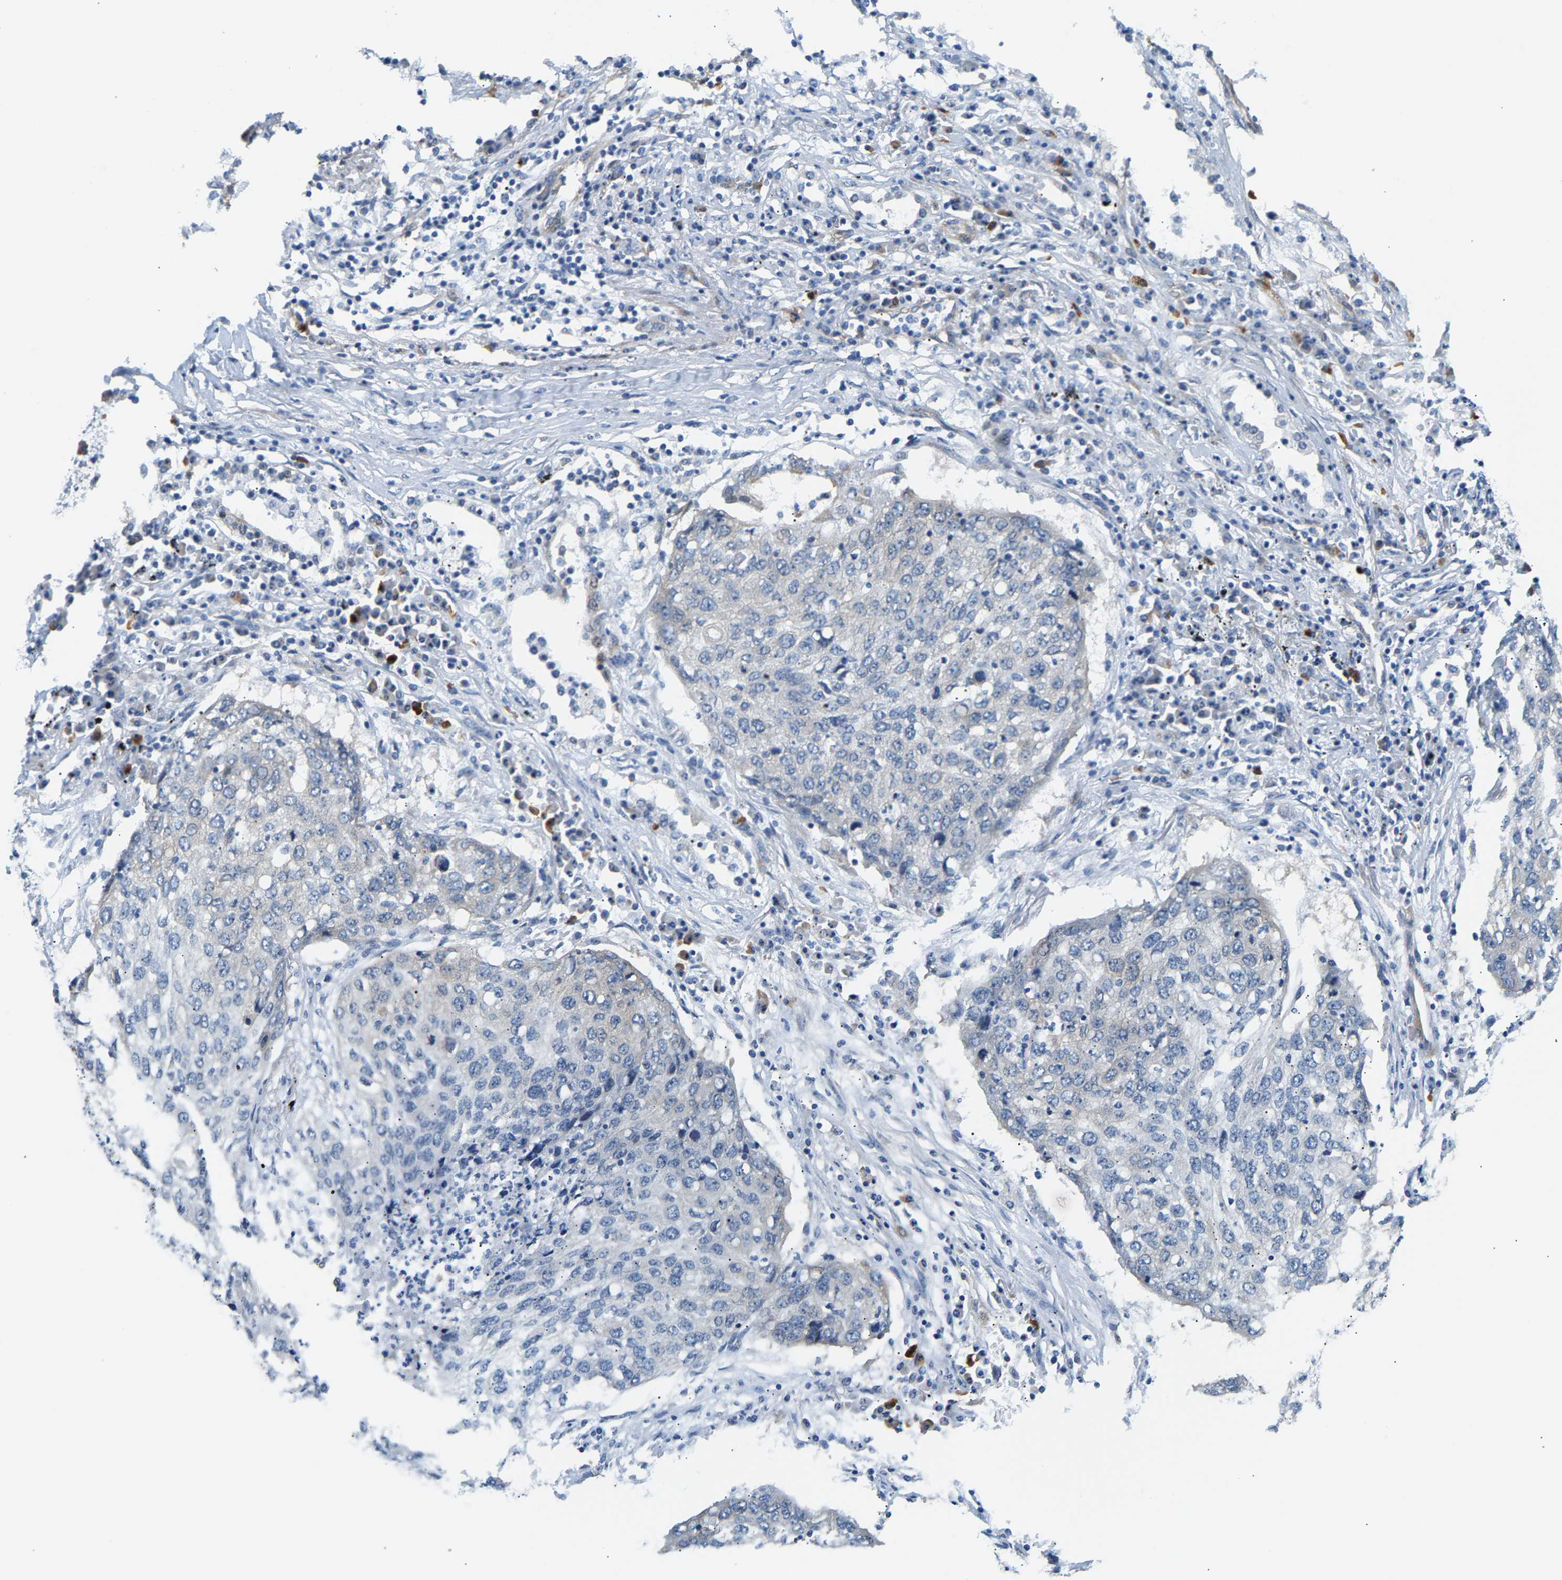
{"staining": {"intensity": "negative", "quantity": "none", "location": "none"}, "tissue": "lung cancer", "cell_type": "Tumor cells", "image_type": "cancer", "snomed": [{"axis": "morphology", "description": "Squamous cell carcinoma, NOS"}, {"axis": "topography", "description": "Lung"}], "caption": "There is no significant positivity in tumor cells of lung cancer.", "gene": "PAWR", "patient": {"sex": "female", "age": 63}}